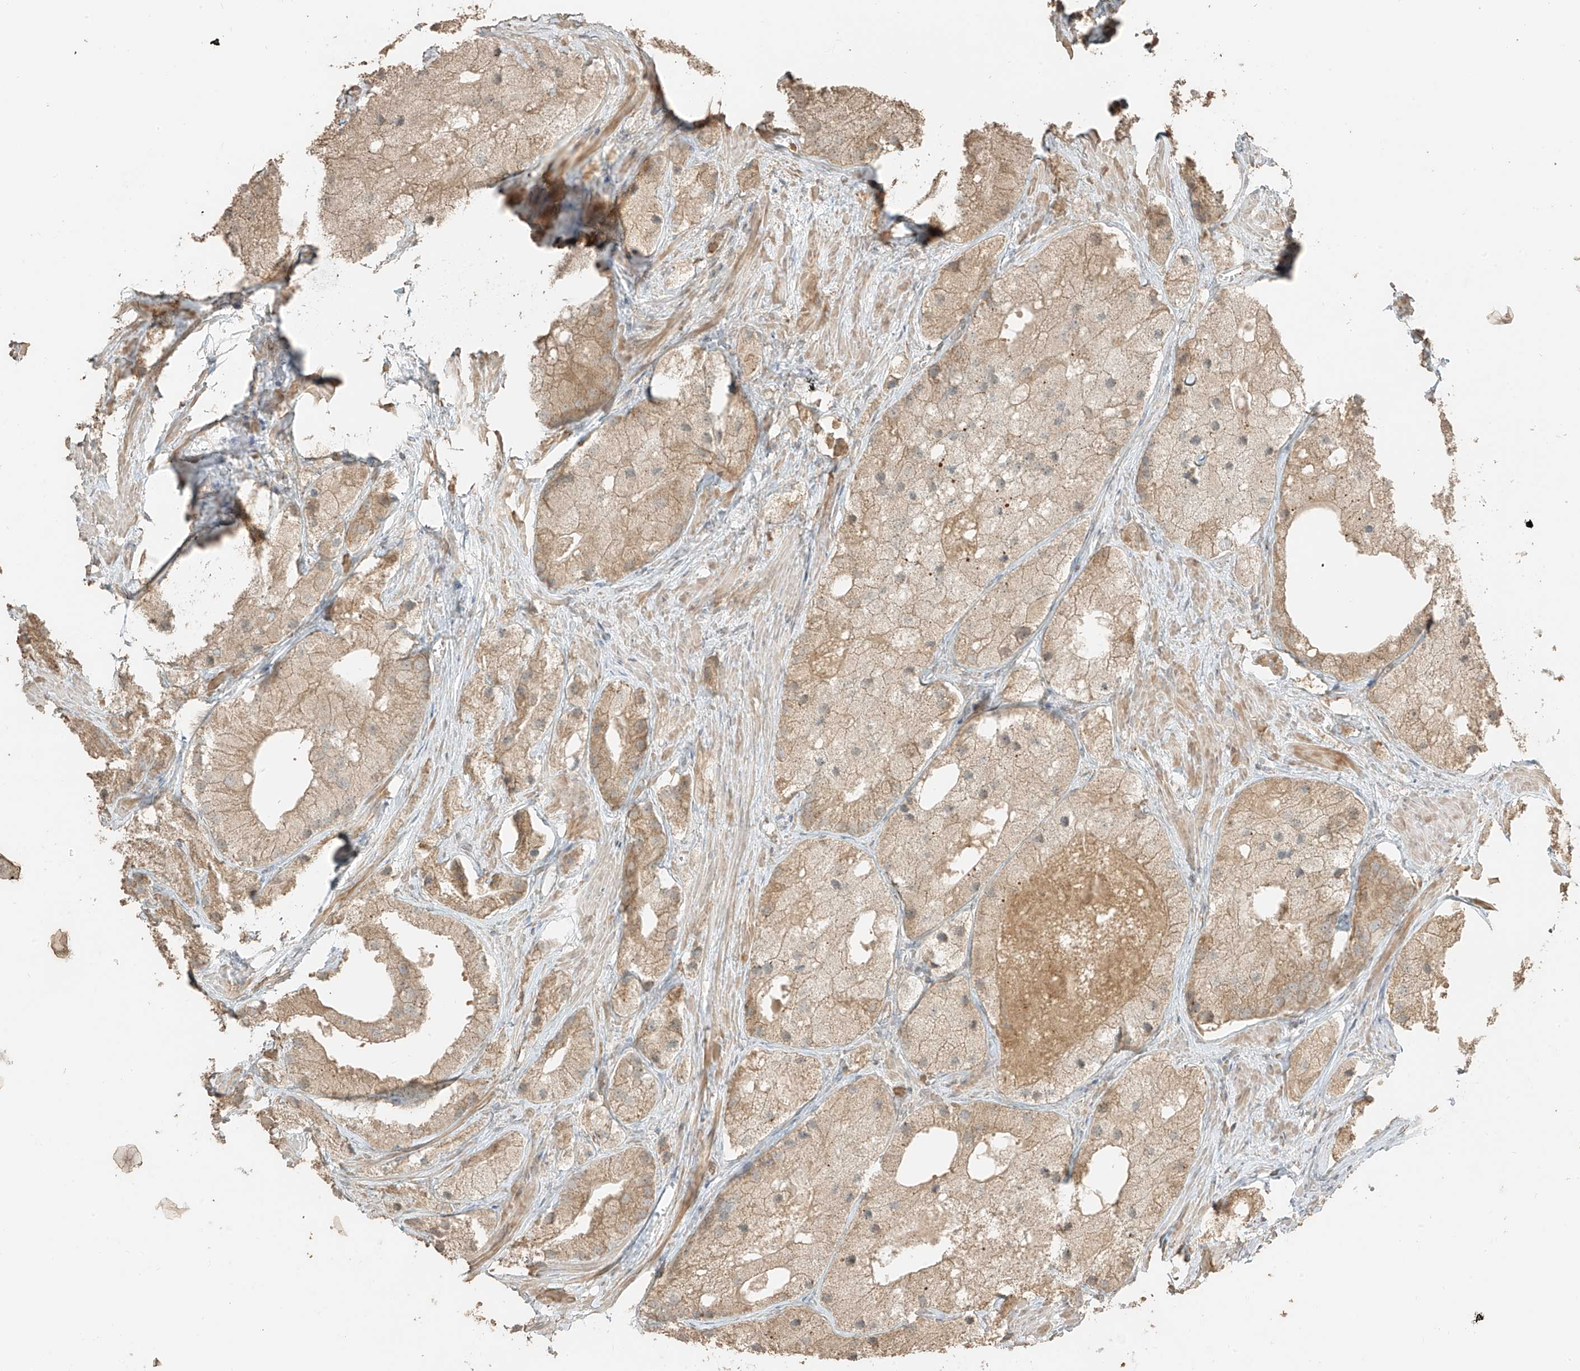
{"staining": {"intensity": "weak", "quantity": ">75%", "location": "cytoplasmic/membranous"}, "tissue": "prostate cancer", "cell_type": "Tumor cells", "image_type": "cancer", "snomed": [{"axis": "morphology", "description": "Adenocarcinoma, Low grade"}, {"axis": "topography", "description": "Prostate"}], "caption": "Immunohistochemistry (IHC) (DAB (3,3'-diaminobenzidine)) staining of prostate low-grade adenocarcinoma shows weak cytoplasmic/membranous protein positivity in about >75% of tumor cells.", "gene": "RFTN2", "patient": {"sex": "male", "age": 69}}